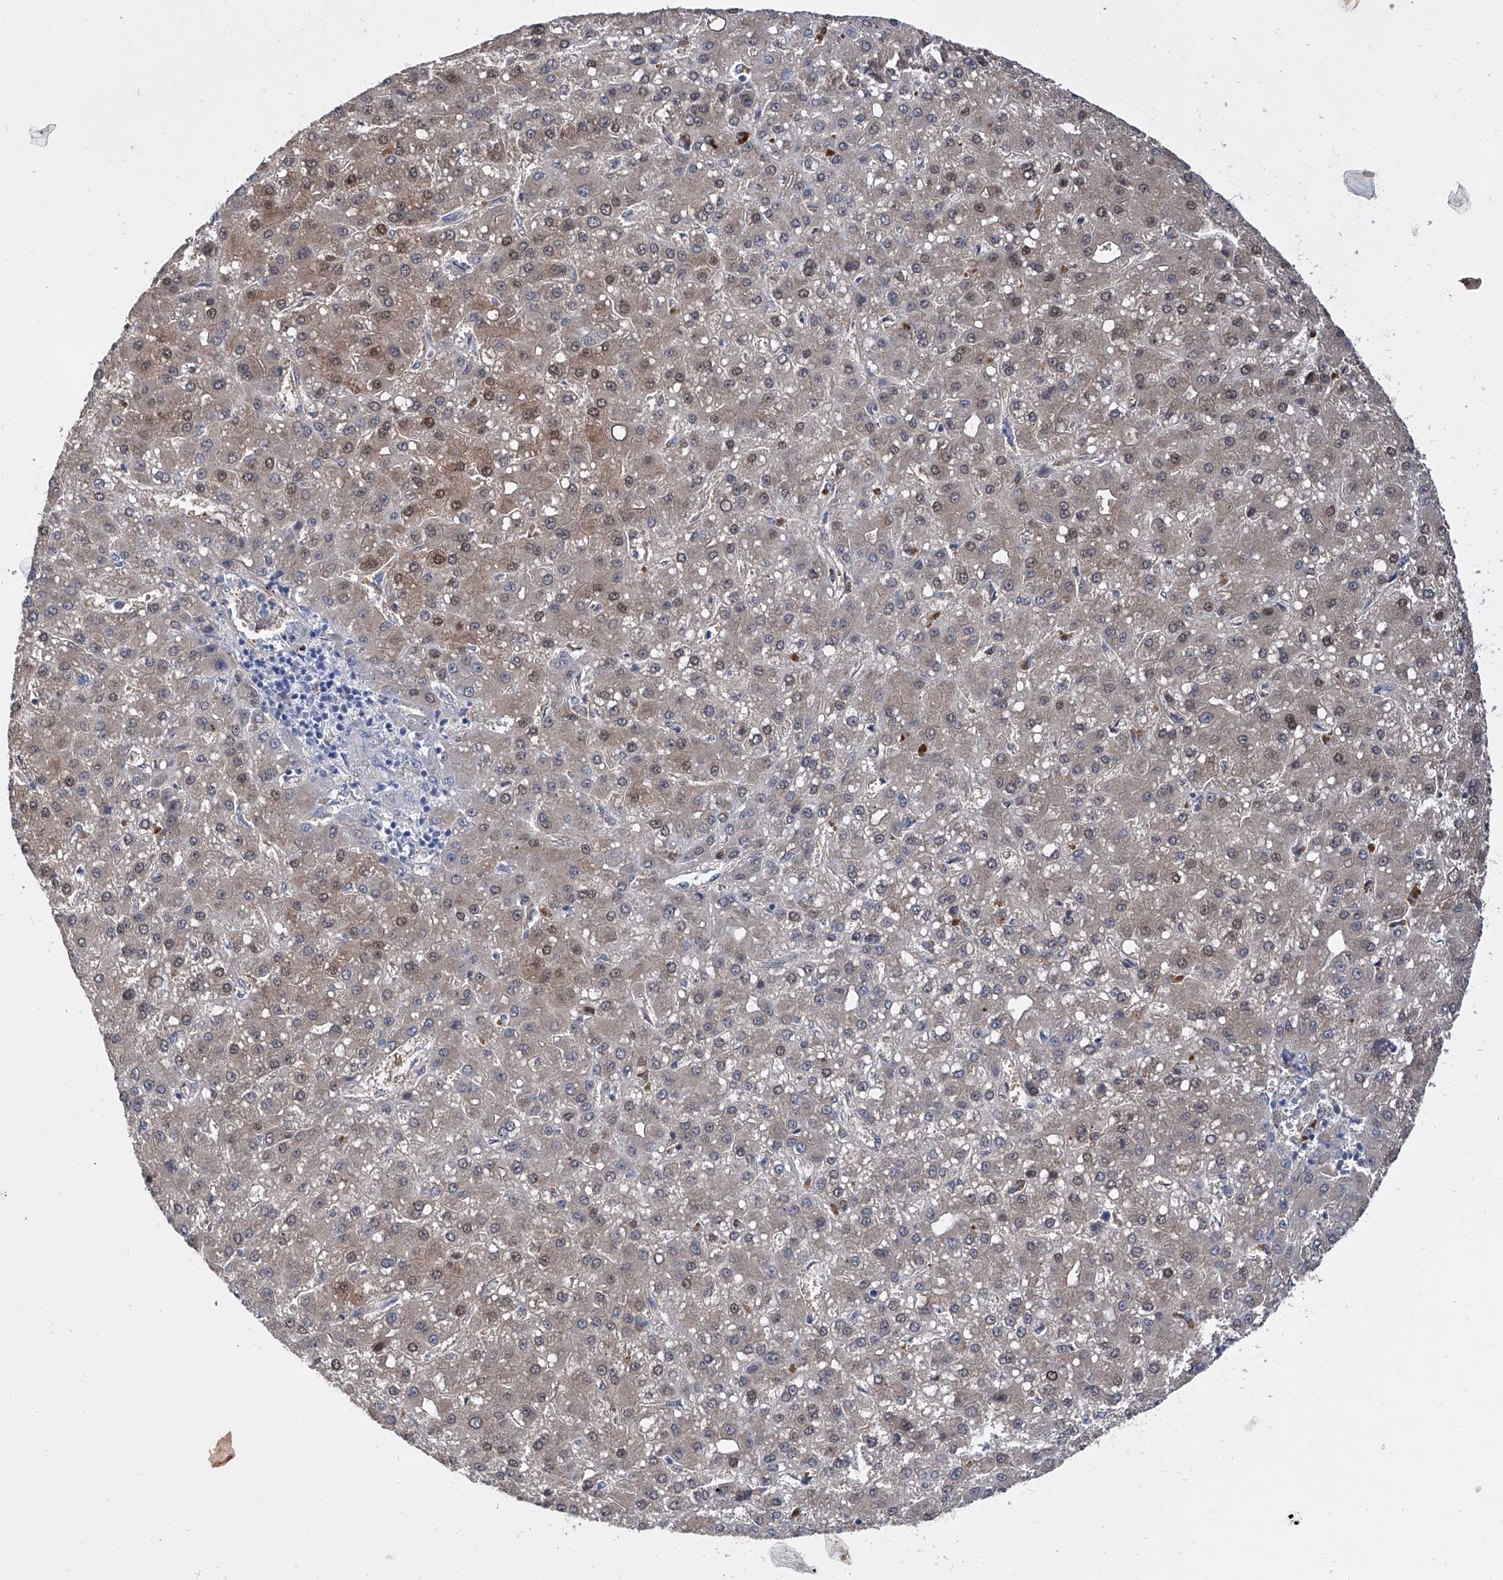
{"staining": {"intensity": "strong", "quantity": "<25%", "location": "cytoplasmic/membranous,nuclear"}, "tissue": "liver cancer", "cell_type": "Tumor cells", "image_type": "cancer", "snomed": [{"axis": "morphology", "description": "Carcinoma, Hepatocellular, NOS"}, {"axis": "topography", "description": "Liver"}], "caption": "Immunohistochemistry of hepatocellular carcinoma (liver) demonstrates medium levels of strong cytoplasmic/membranous and nuclear expression in approximately <25% of tumor cells. Ihc stains the protein of interest in brown and the nuclei are stained blue.", "gene": "GPT", "patient": {"sex": "male", "age": 67}}